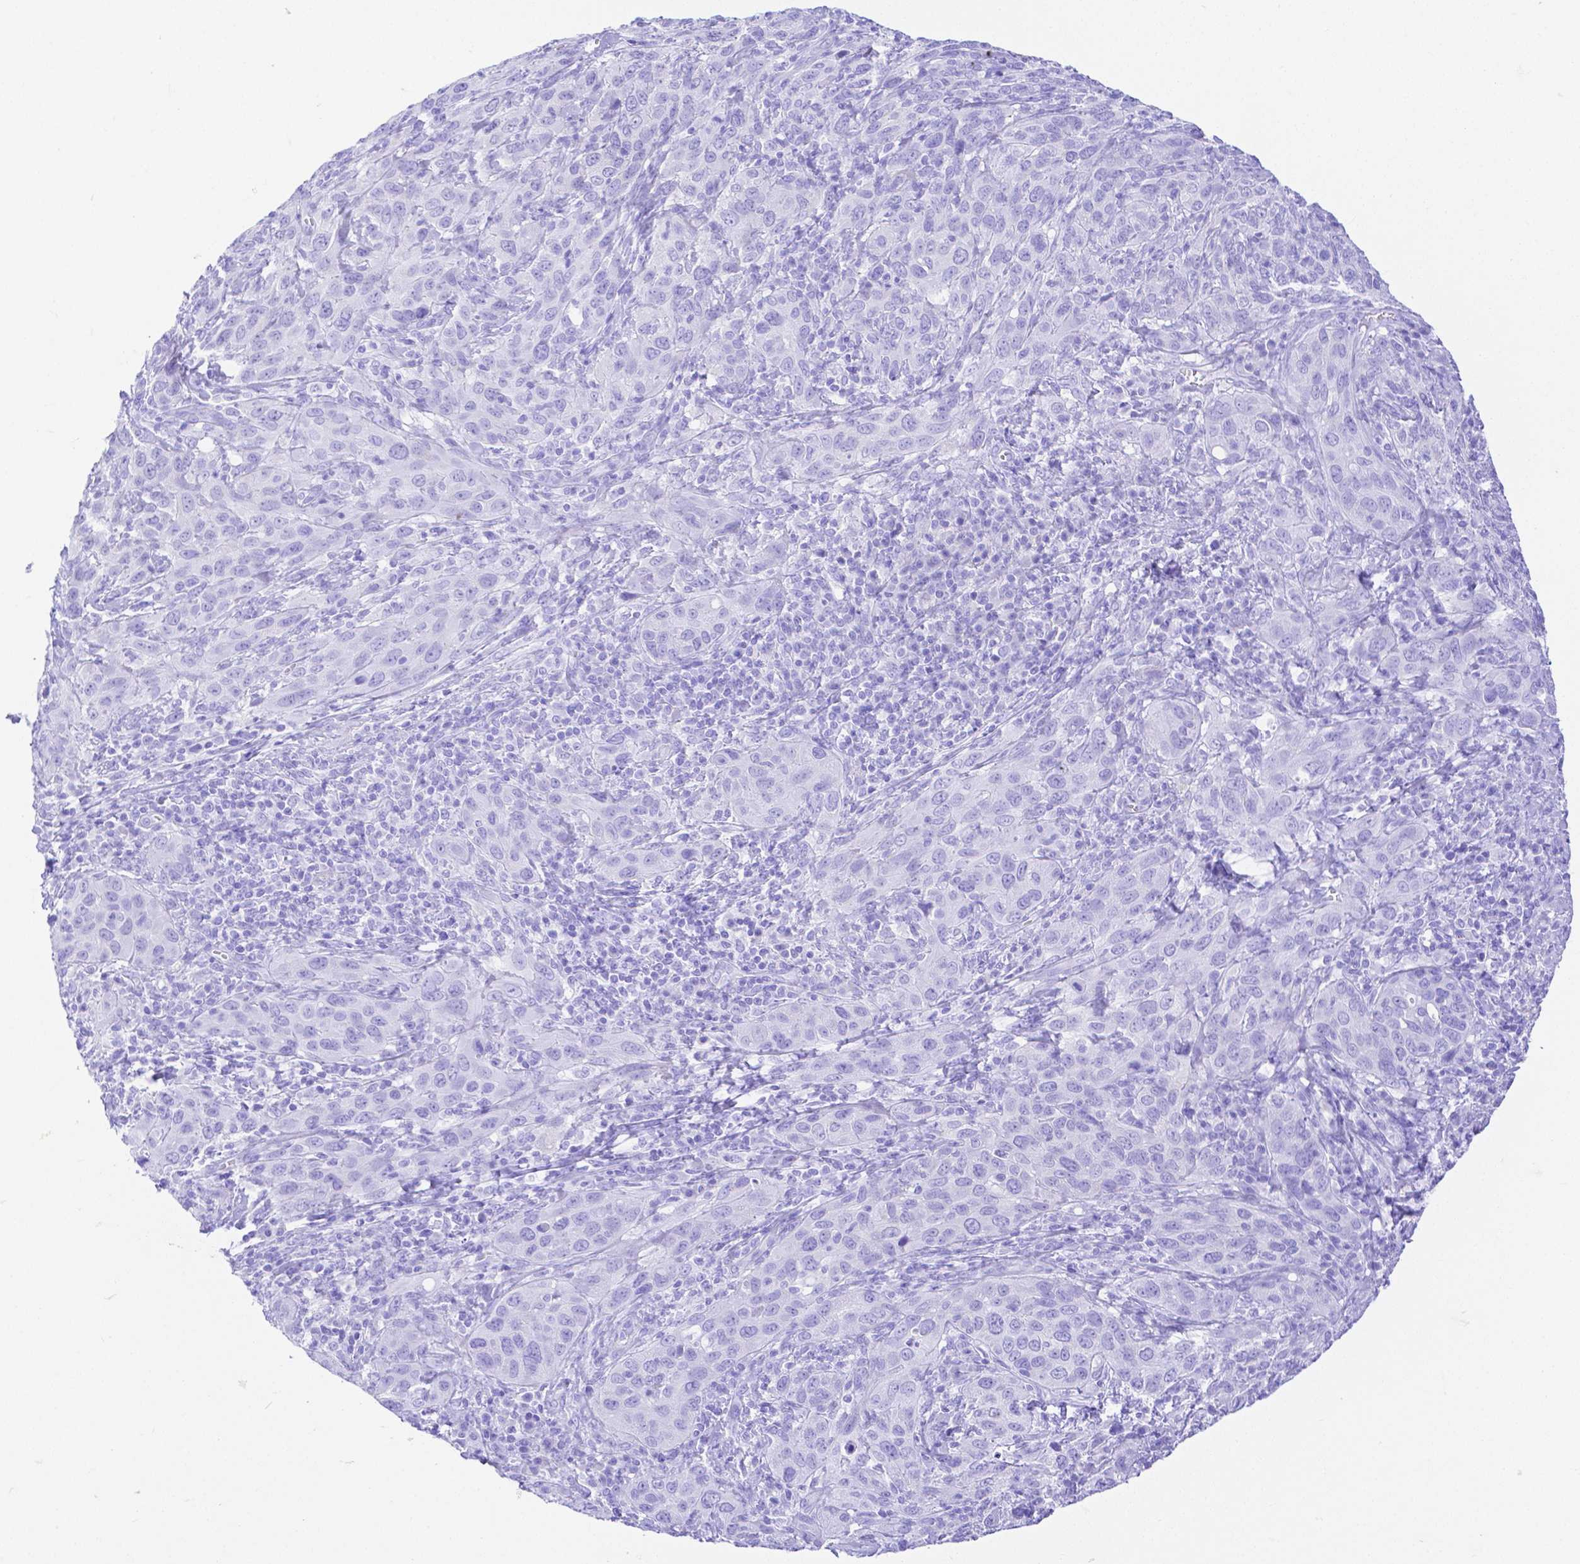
{"staining": {"intensity": "negative", "quantity": "none", "location": "none"}, "tissue": "cervical cancer", "cell_type": "Tumor cells", "image_type": "cancer", "snomed": [{"axis": "morphology", "description": "Normal tissue, NOS"}, {"axis": "morphology", "description": "Squamous cell carcinoma, NOS"}, {"axis": "topography", "description": "Cervix"}], "caption": "A micrograph of cervical cancer stained for a protein displays no brown staining in tumor cells.", "gene": "SMR3A", "patient": {"sex": "female", "age": 51}}